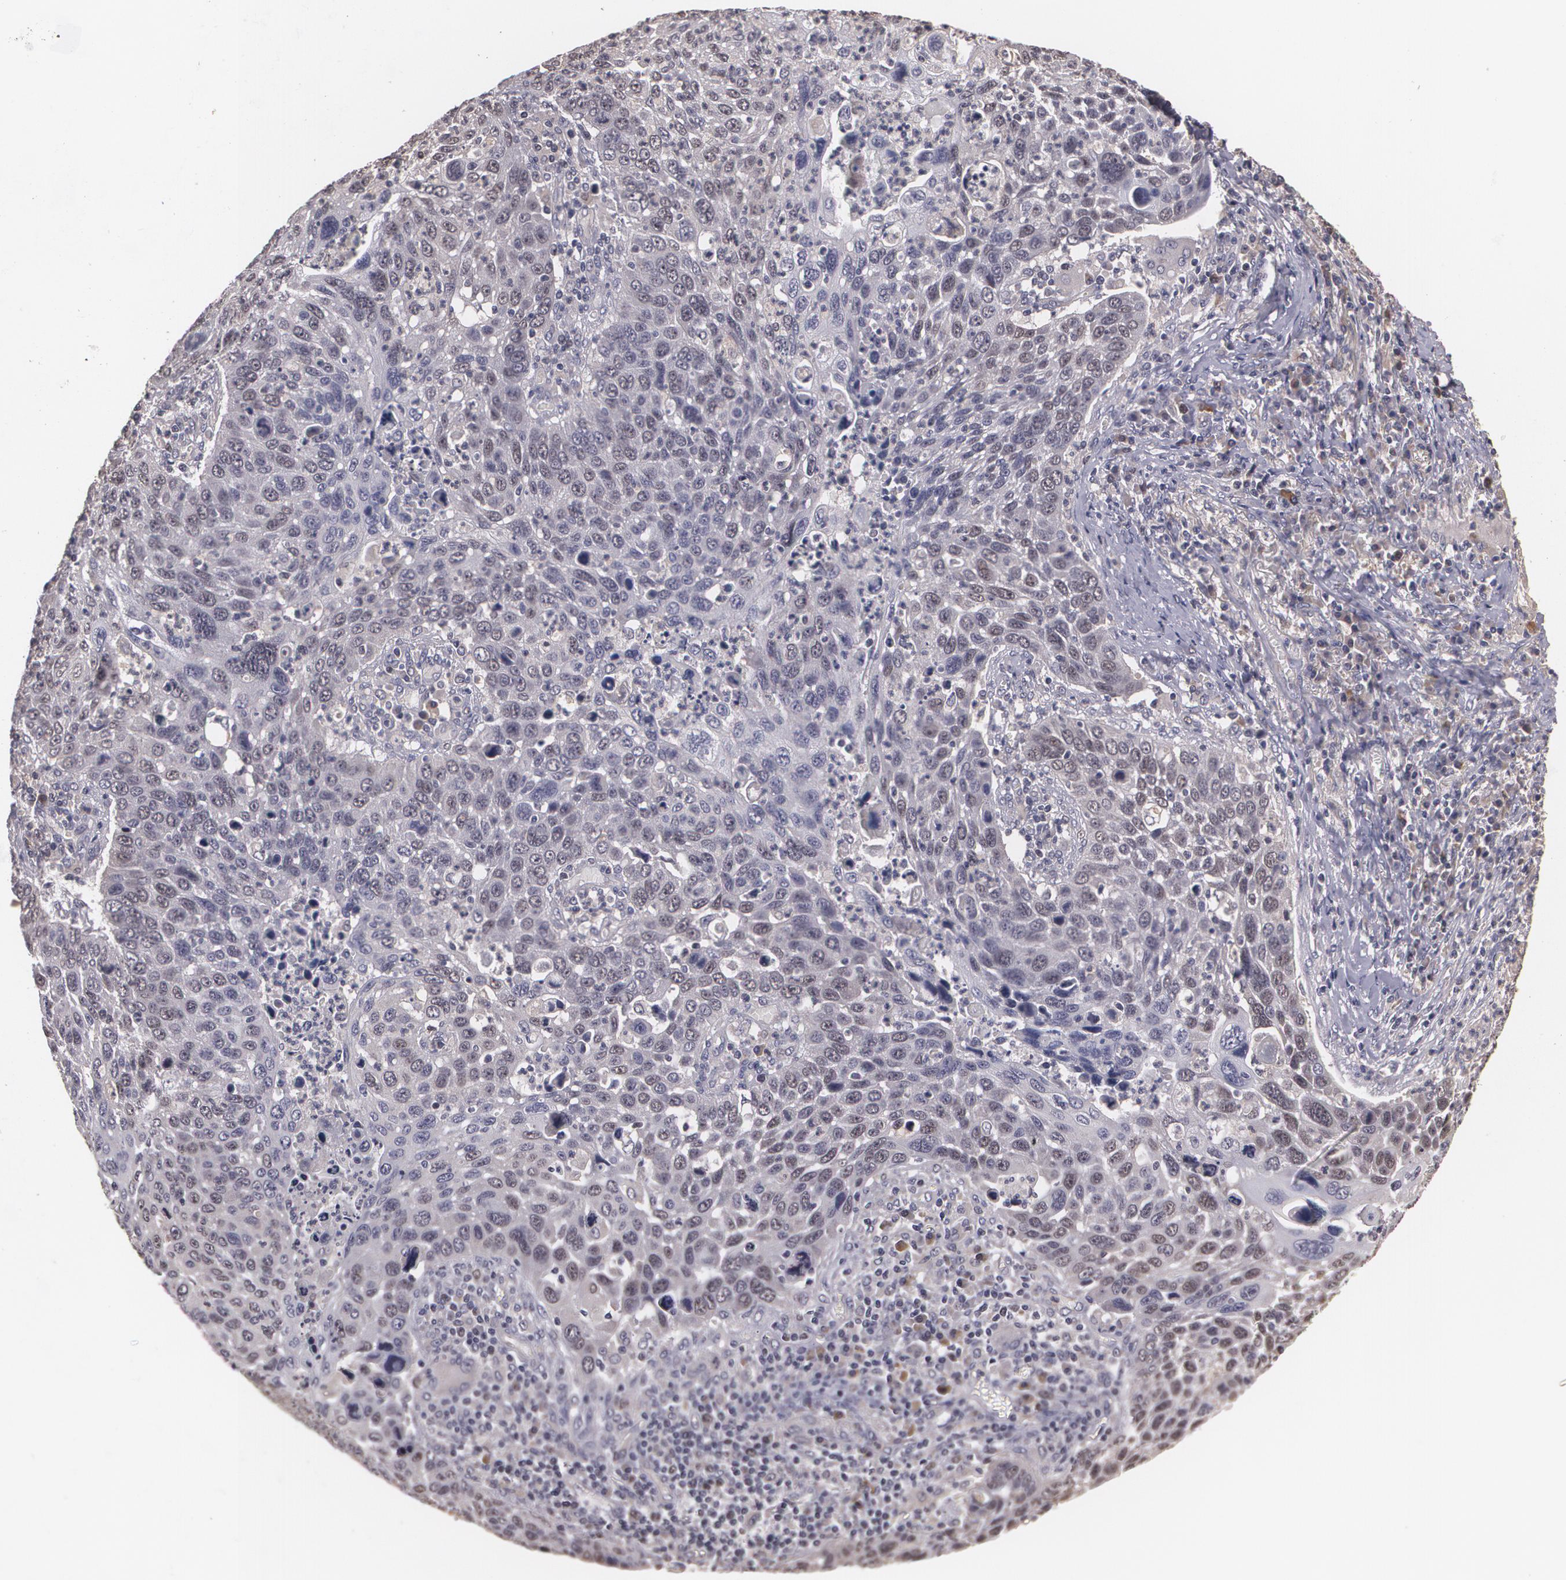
{"staining": {"intensity": "weak", "quantity": "<25%", "location": "nuclear"}, "tissue": "lung cancer", "cell_type": "Tumor cells", "image_type": "cancer", "snomed": [{"axis": "morphology", "description": "Squamous cell carcinoma, NOS"}, {"axis": "topography", "description": "Lung"}], "caption": "Lung squamous cell carcinoma stained for a protein using immunohistochemistry (IHC) demonstrates no expression tumor cells.", "gene": "BRCA1", "patient": {"sex": "male", "age": 68}}